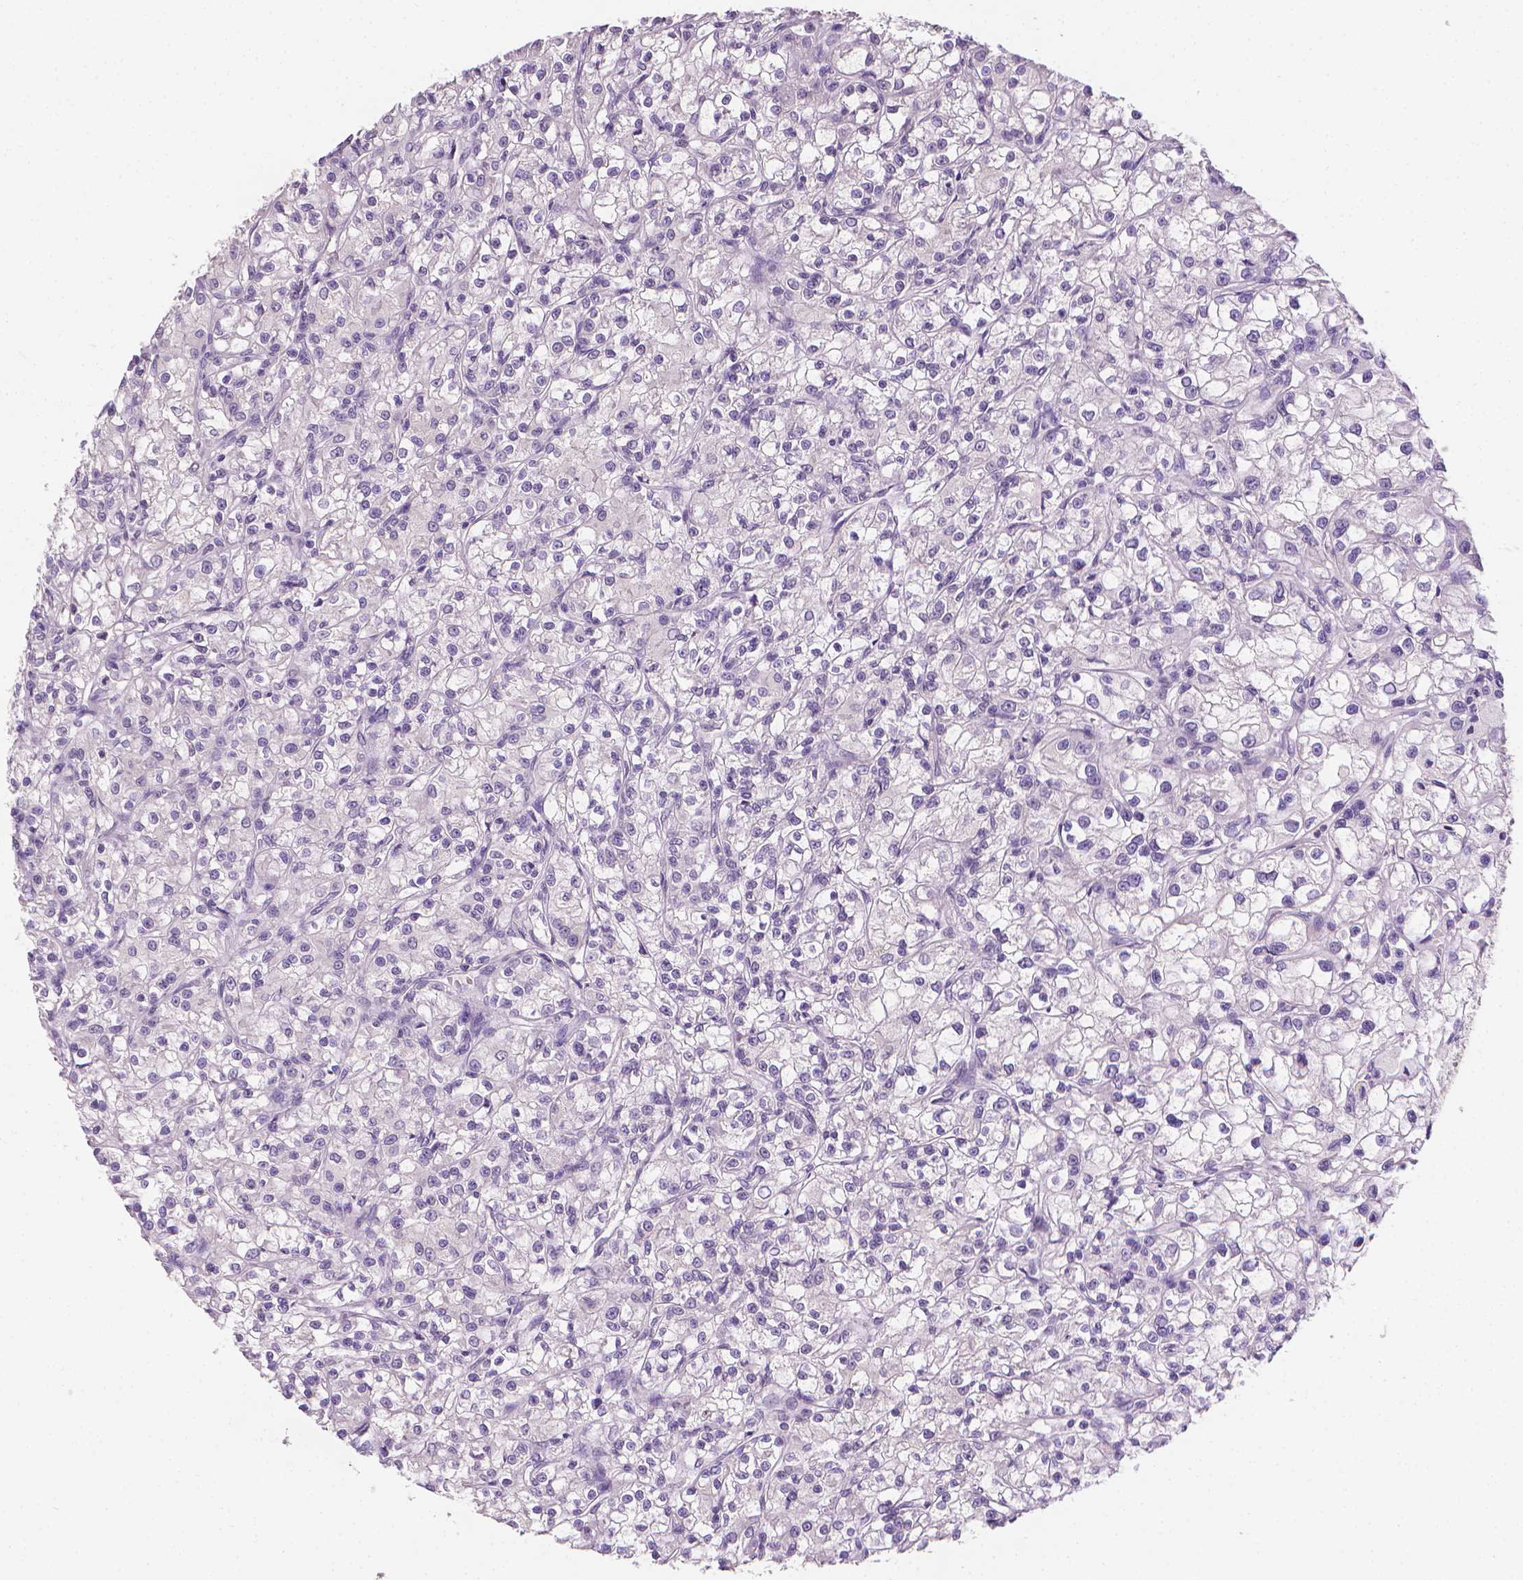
{"staining": {"intensity": "negative", "quantity": "none", "location": "none"}, "tissue": "renal cancer", "cell_type": "Tumor cells", "image_type": "cancer", "snomed": [{"axis": "morphology", "description": "Adenocarcinoma, NOS"}, {"axis": "topography", "description": "Kidney"}], "caption": "The image displays no significant staining in tumor cells of renal cancer (adenocarcinoma).", "gene": "FASN", "patient": {"sex": "female", "age": 59}}